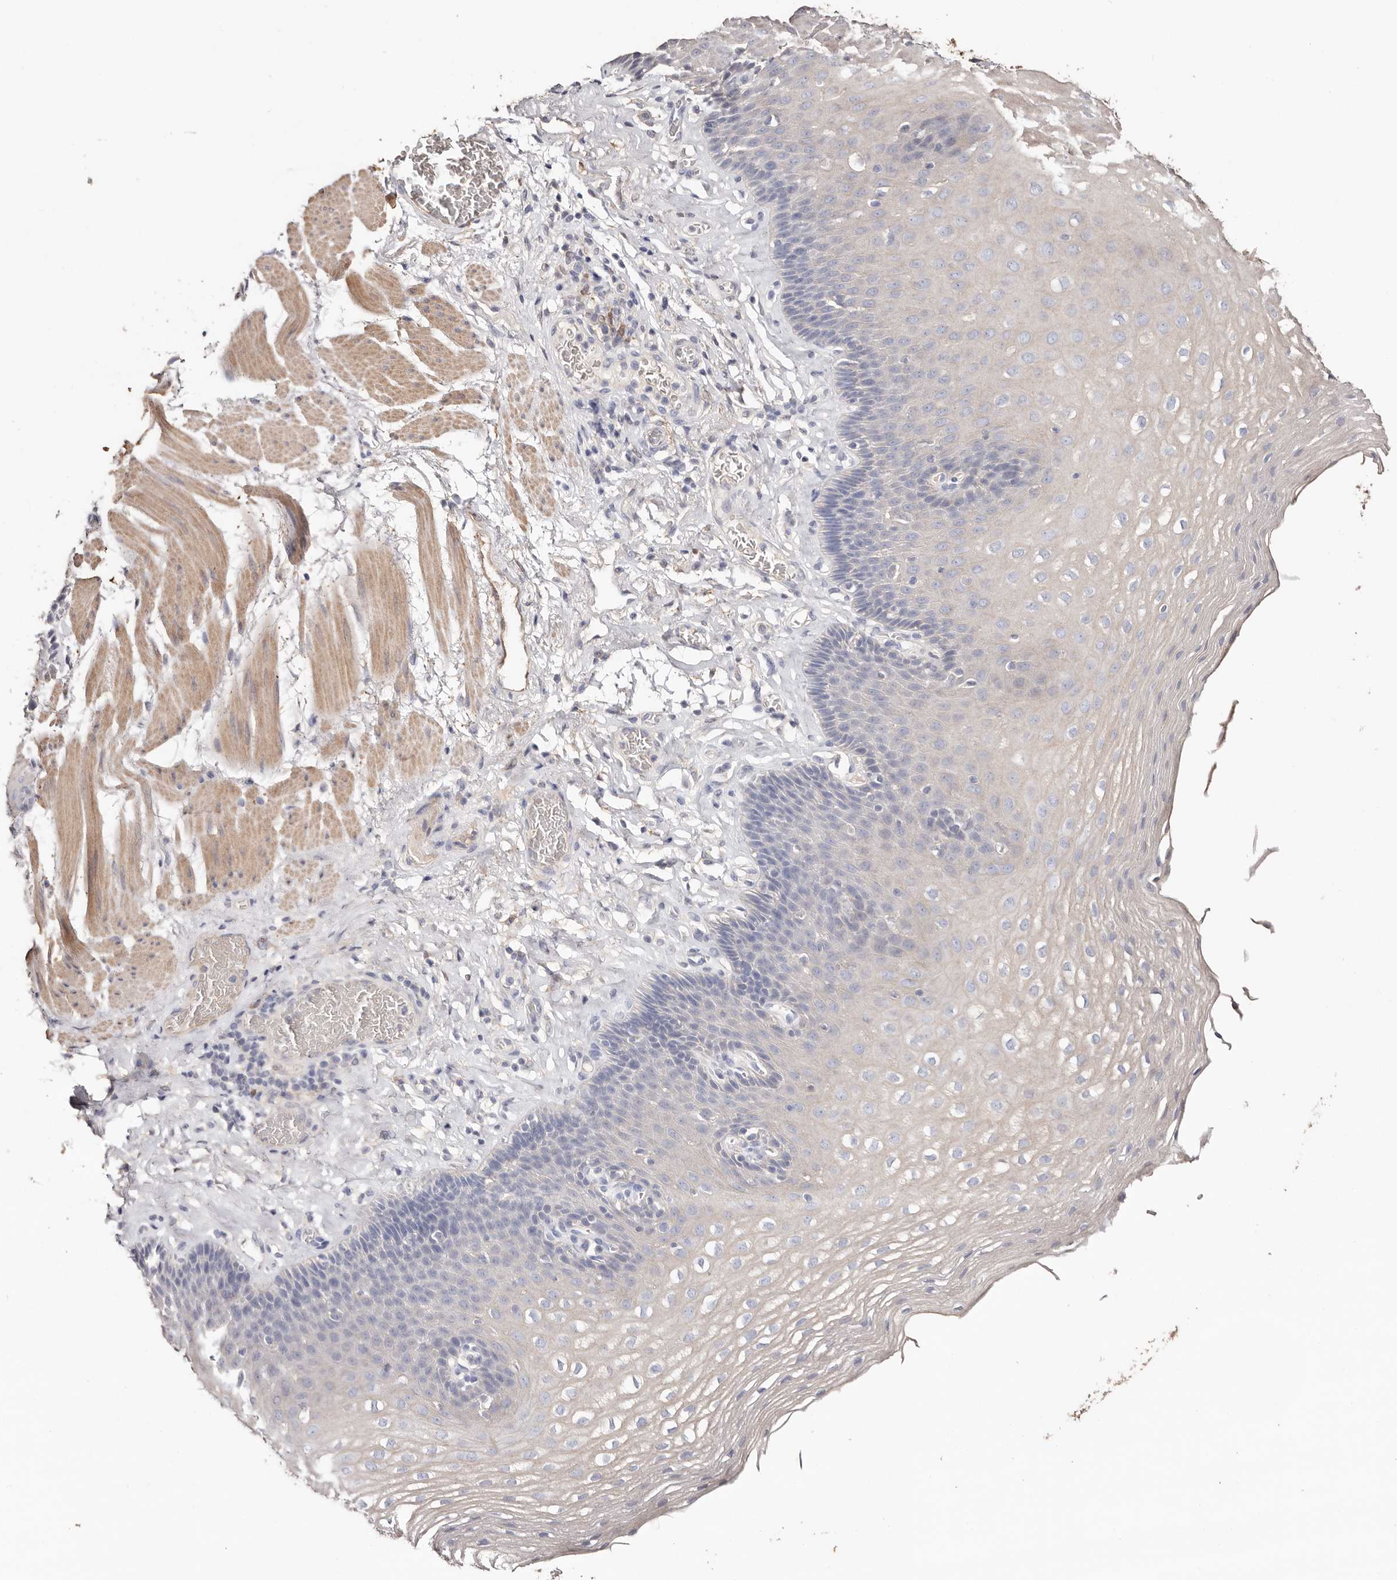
{"staining": {"intensity": "negative", "quantity": "none", "location": "none"}, "tissue": "esophagus", "cell_type": "Squamous epithelial cells", "image_type": "normal", "snomed": [{"axis": "morphology", "description": "Normal tissue, NOS"}, {"axis": "topography", "description": "Esophagus"}], "caption": "Immunohistochemistry (IHC) histopathology image of benign human esophagus stained for a protein (brown), which reveals no positivity in squamous epithelial cells.", "gene": "TGM2", "patient": {"sex": "female", "age": 66}}